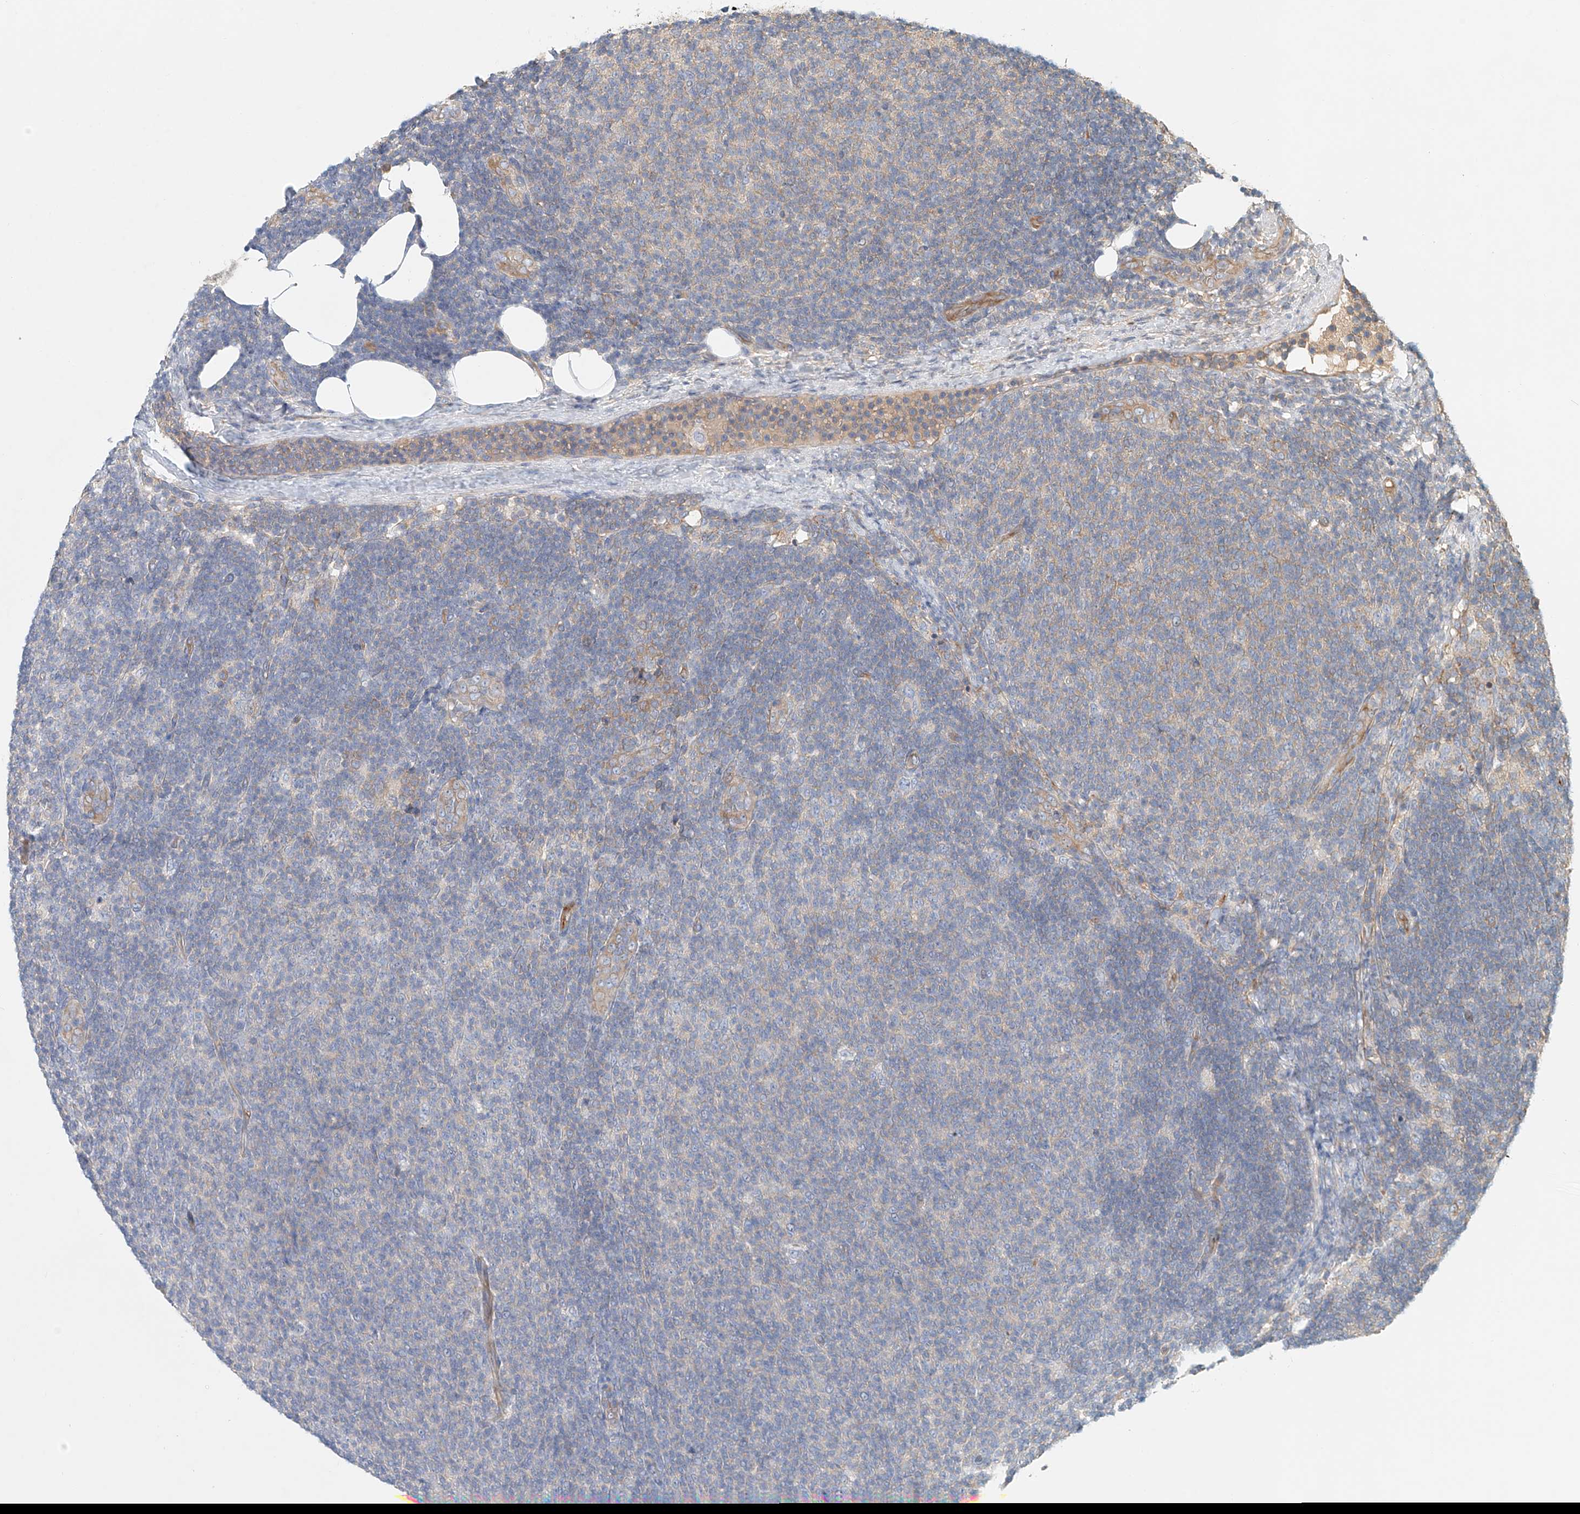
{"staining": {"intensity": "weak", "quantity": "25%-75%", "location": "cytoplasmic/membranous"}, "tissue": "lymphoma", "cell_type": "Tumor cells", "image_type": "cancer", "snomed": [{"axis": "morphology", "description": "Malignant lymphoma, non-Hodgkin's type, Low grade"}, {"axis": "topography", "description": "Lymph node"}], "caption": "Immunohistochemistry (IHC) photomicrograph of neoplastic tissue: low-grade malignant lymphoma, non-Hodgkin's type stained using IHC displays low levels of weak protein expression localized specifically in the cytoplasmic/membranous of tumor cells, appearing as a cytoplasmic/membranous brown color.", "gene": "FRYL", "patient": {"sex": "male", "age": 66}}